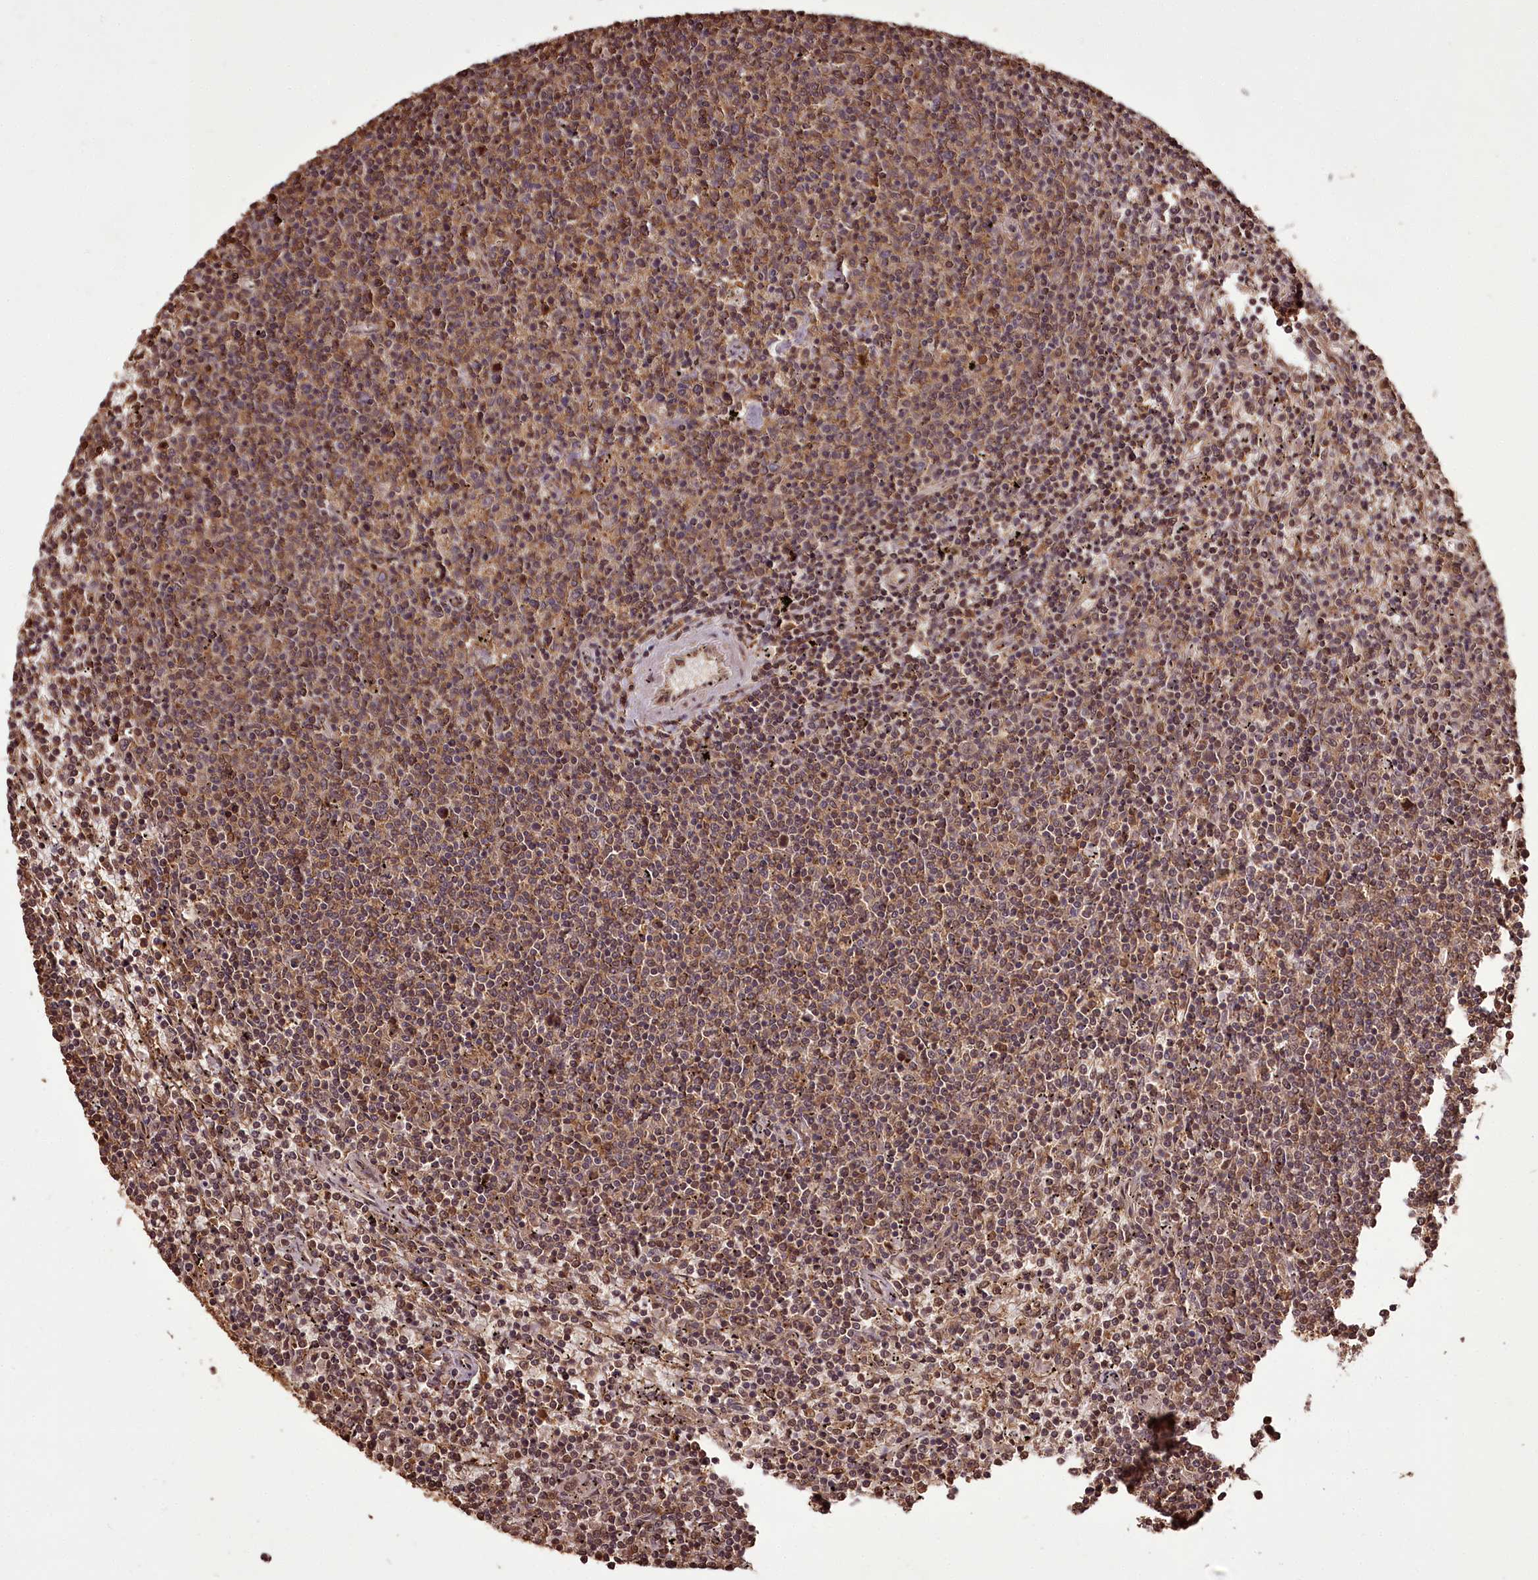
{"staining": {"intensity": "moderate", "quantity": ">75%", "location": "cytoplasmic/membranous"}, "tissue": "lymphoma", "cell_type": "Tumor cells", "image_type": "cancer", "snomed": [{"axis": "morphology", "description": "Malignant lymphoma, non-Hodgkin's type, Low grade"}, {"axis": "topography", "description": "Spleen"}], "caption": "Malignant lymphoma, non-Hodgkin's type (low-grade) was stained to show a protein in brown. There is medium levels of moderate cytoplasmic/membranous positivity in about >75% of tumor cells. The protein of interest is stained brown, and the nuclei are stained in blue (DAB (3,3'-diaminobenzidine) IHC with brightfield microscopy, high magnification).", "gene": "NPRL2", "patient": {"sex": "female", "age": 50}}